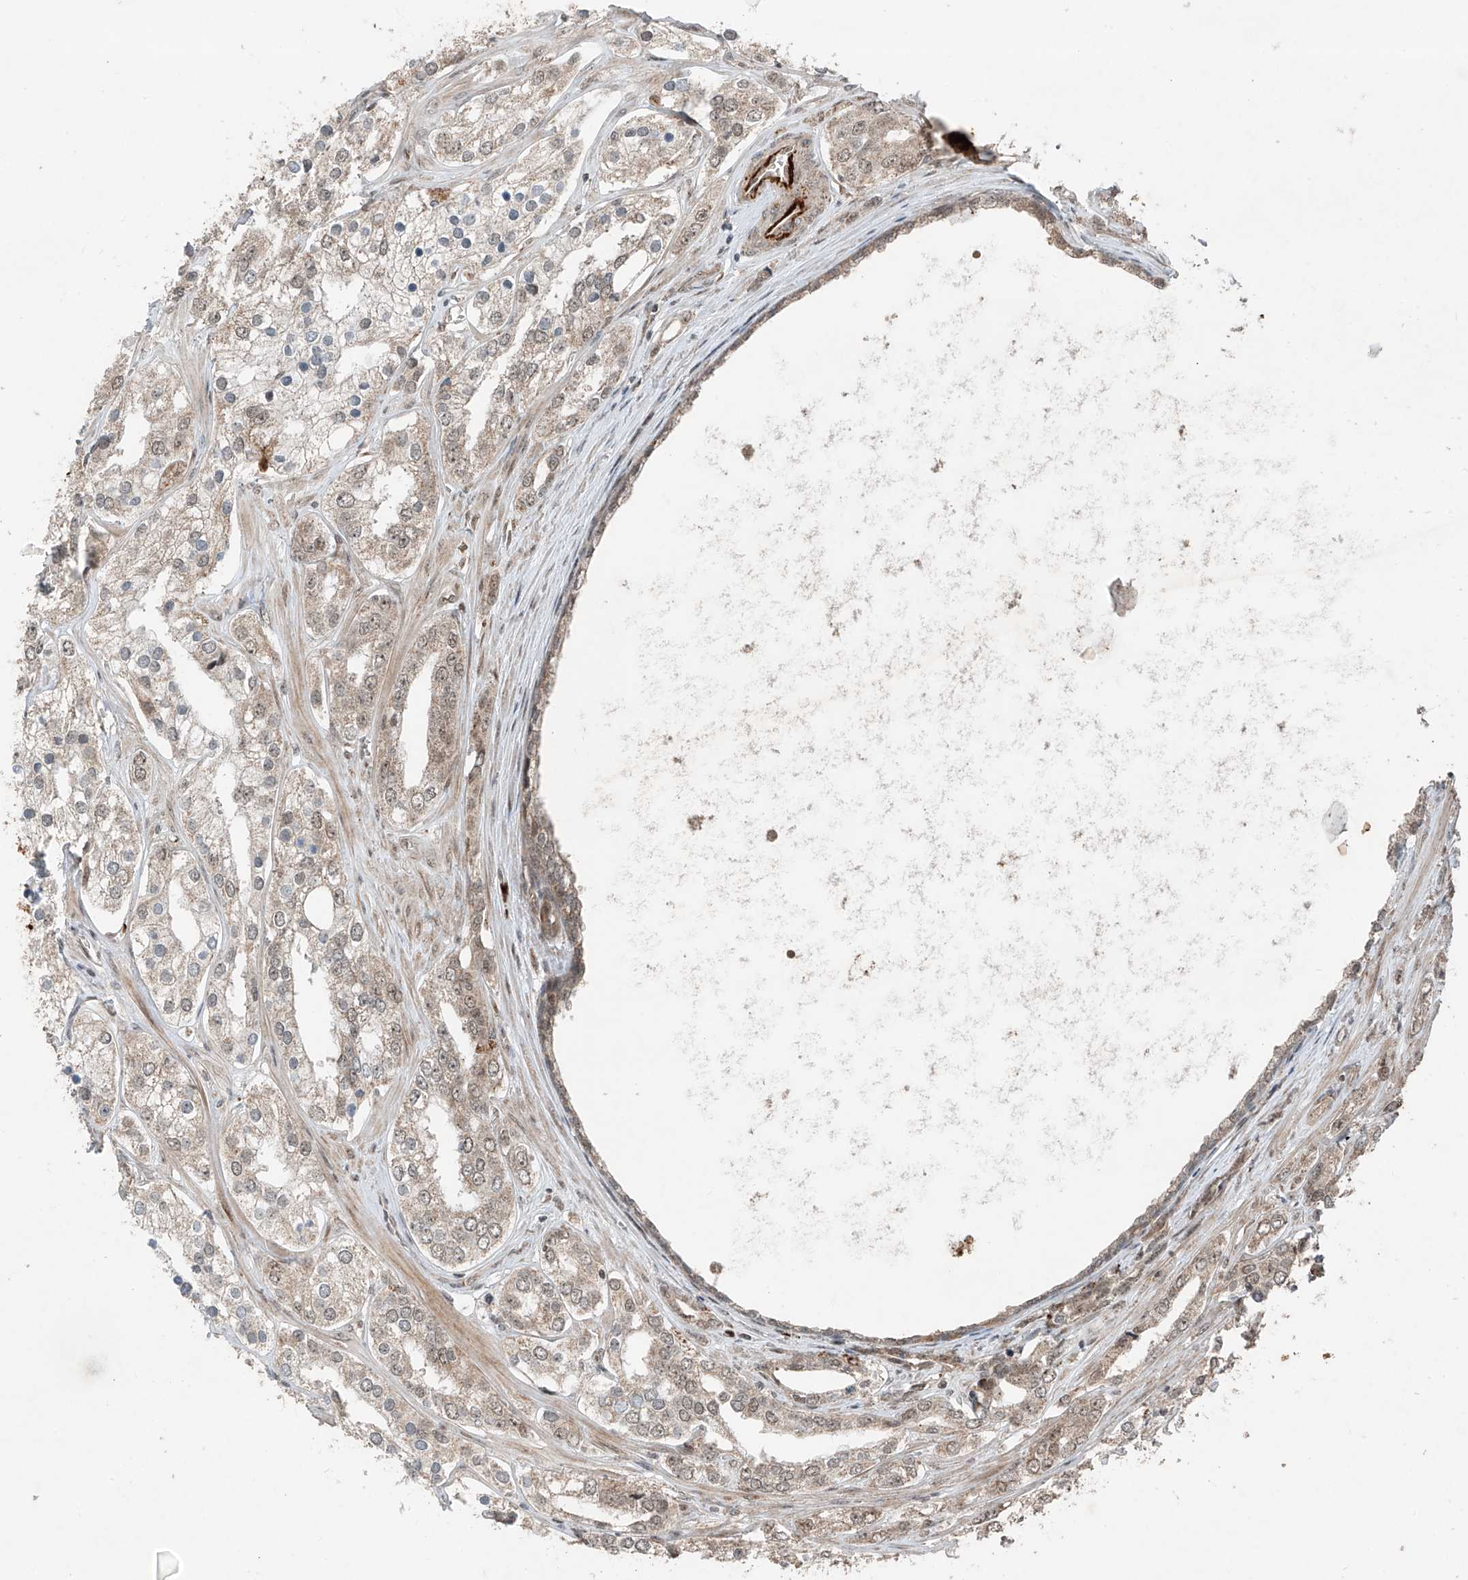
{"staining": {"intensity": "weak", "quantity": "25%-75%", "location": "cytoplasmic/membranous"}, "tissue": "prostate cancer", "cell_type": "Tumor cells", "image_type": "cancer", "snomed": [{"axis": "morphology", "description": "Adenocarcinoma, High grade"}, {"axis": "topography", "description": "Prostate"}], "caption": "A micrograph of adenocarcinoma (high-grade) (prostate) stained for a protein reveals weak cytoplasmic/membranous brown staining in tumor cells.", "gene": "ZNF620", "patient": {"sex": "male", "age": 66}}